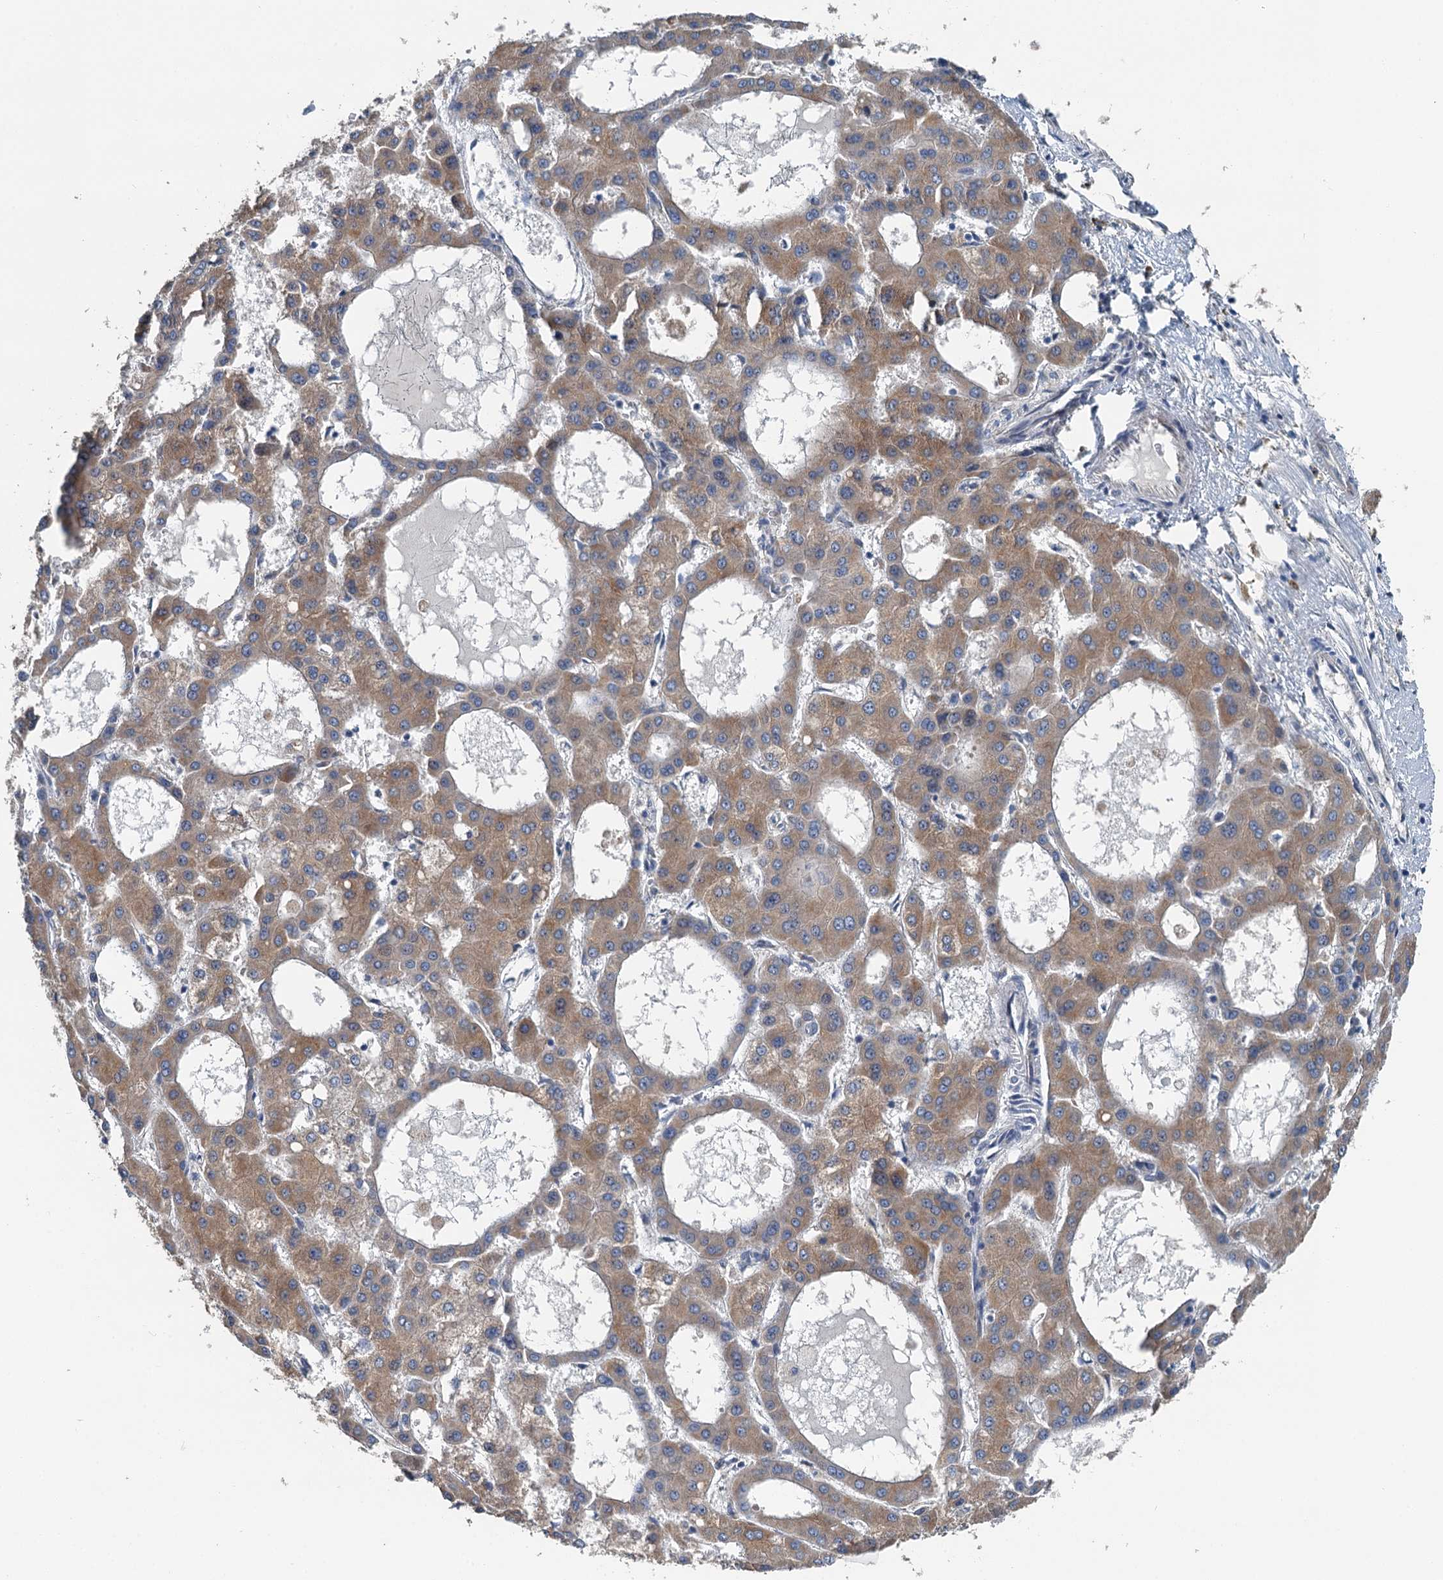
{"staining": {"intensity": "moderate", "quantity": ">75%", "location": "cytoplasmic/membranous"}, "tissue": "liver cancer", "cell_type": "Tumor cells", "image_type": "cancer", "snomed": [{"axis": "morphology", "description": "Carcinoma, Hepatocellular, NOS"}, {"axis": "topography", "description": "Liver"}], "caption": "DAB immunohistochemical staining of liver hepatocellular carcinoma exhibits moderate cytoplasmic/membranous protein positivity in approximately >75% of tumor cells.", "gene": "C6orf120", "patient": {"sex": "male", "age": 47}}